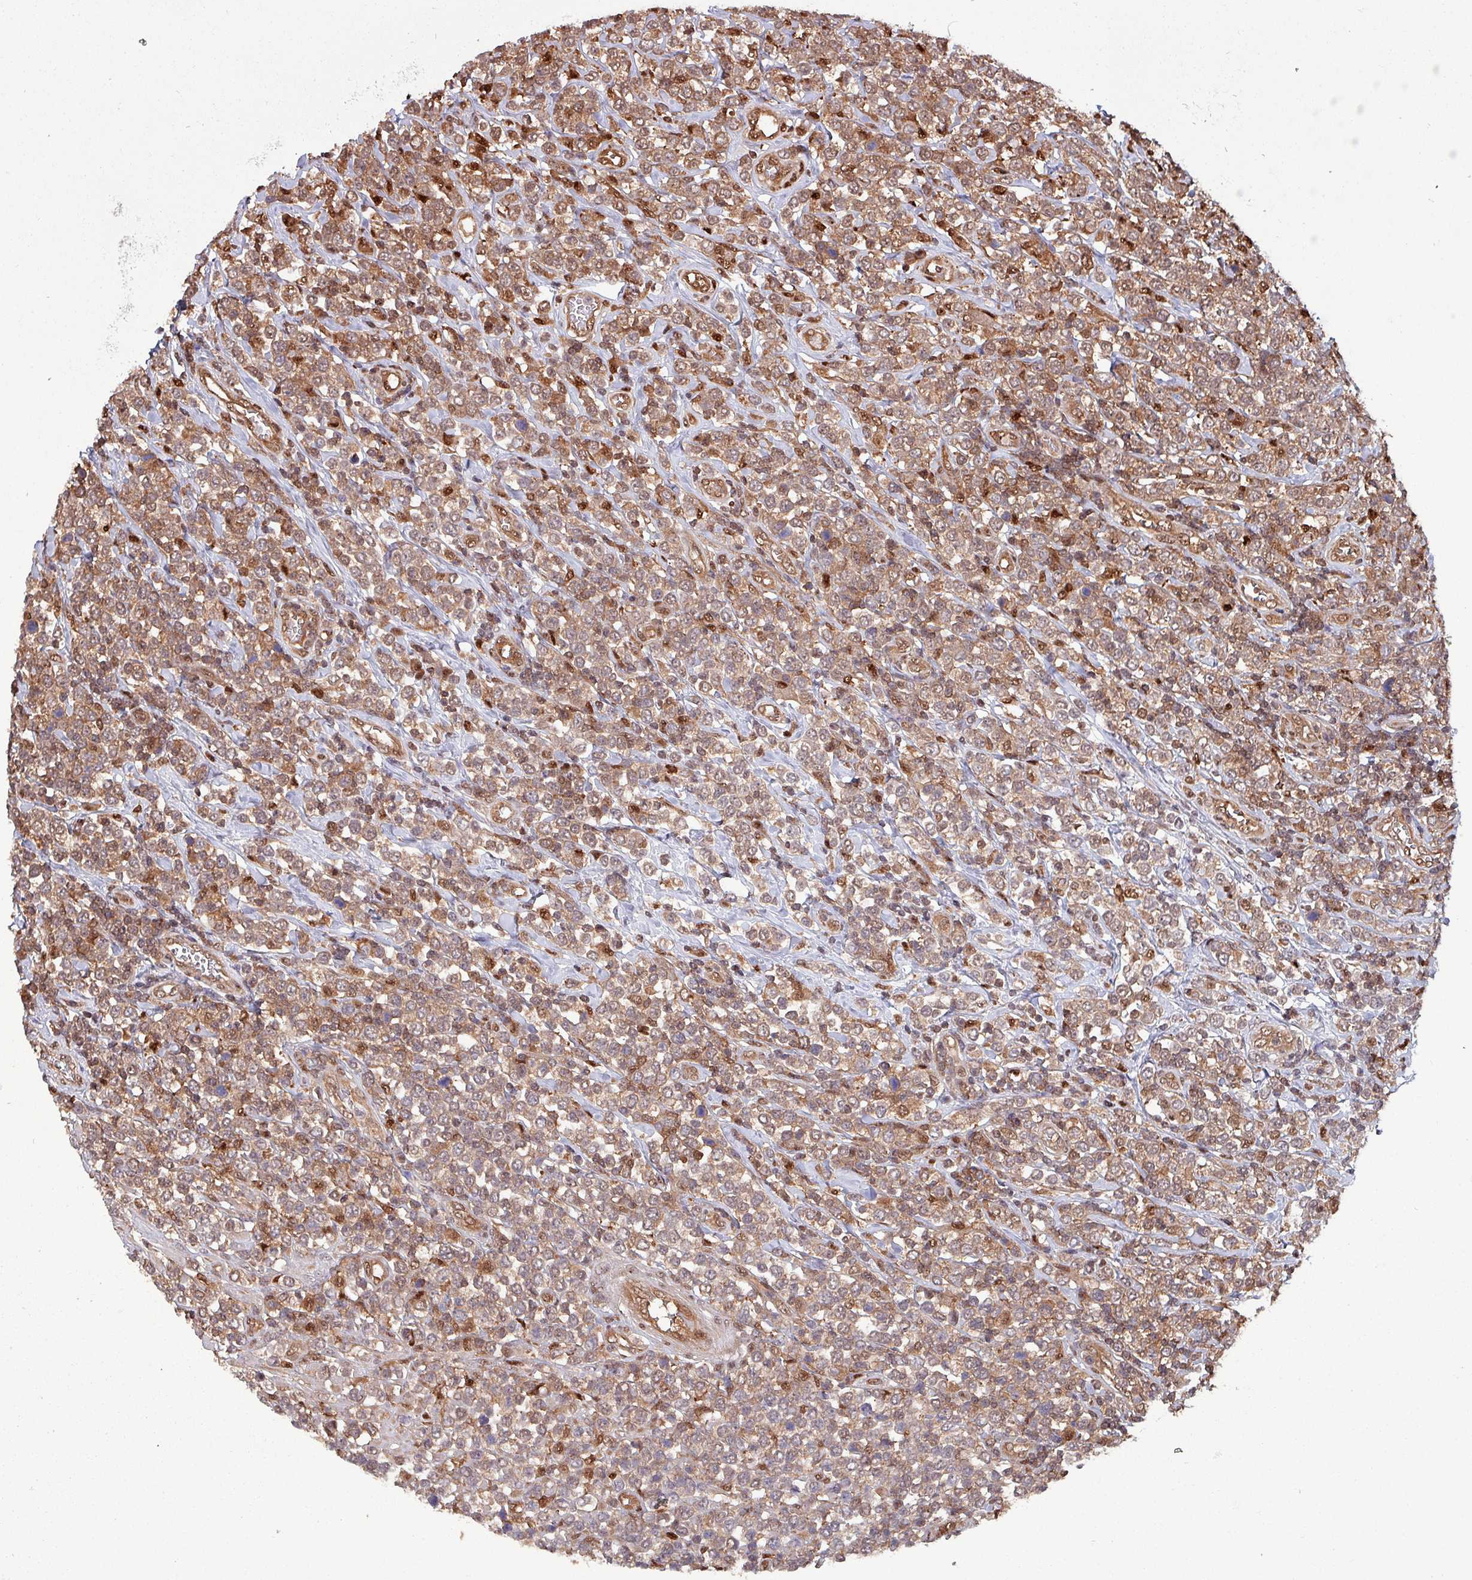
{"staining": {"intensity": "moderate", "quantity": ">75%", "location": "cytoplasmic/membranous,nuclear"}, "tissue": "lymphoma", "cell_type": "Tumor cells", "image_type": "cancer", "snomed": [{"axis": "morphology", "description": "Malignant lymphoma, non-Hodgkin's type, High grade"}, {"axis": "topography", "description": "Soft tissue"}], "caption": "A photomicrograph showing moderate cytoplasmic/membranous and nuclear expression in approximately >75% of tumor cells in malignant lymphoma, non-Hodgkin's type (high-grade), as visualized by brown immunohistochemical staining.", "gene": "PSMB8", "patient": {"sex": "female", "age": 56}}